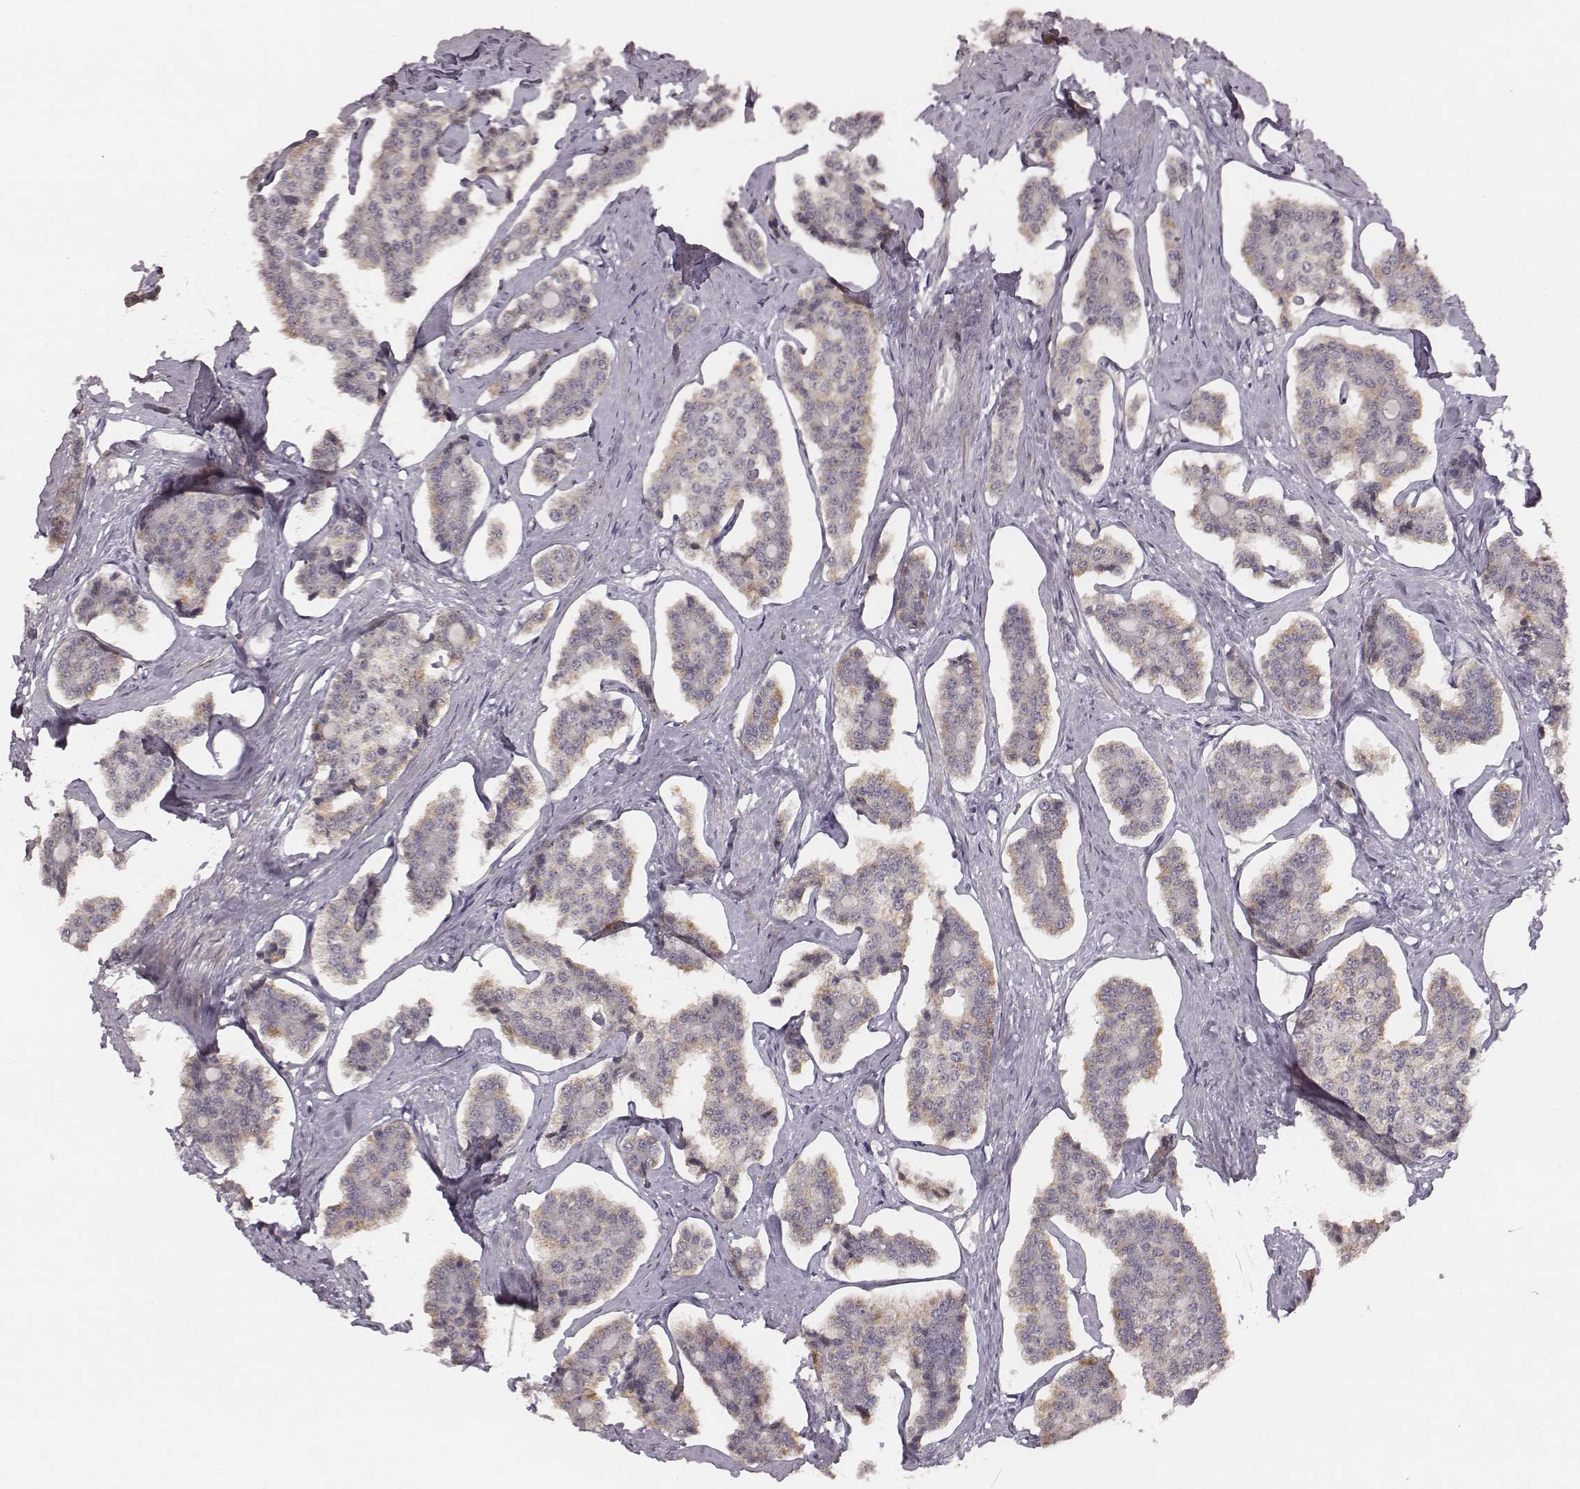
{"staining": {"intensity": "weak", "quantity": "<25%", "location": "cytoplasmic/membranous"}, "tissue": "carcinoid", "cell_type": "Tumor cells", "image_type": "cancer", "snomed": [{"axis": "morphology", "description": "Carcinoid, malignant, NOS"}, {"axis": "topography", "description": "Small intestine"}], "caption": "The immunohistochemistry image has no significant expression in tumor cells of carcinoid tissue.", "gene": "SLC7A4", "patient": {"sex": "female", "age": 65}}